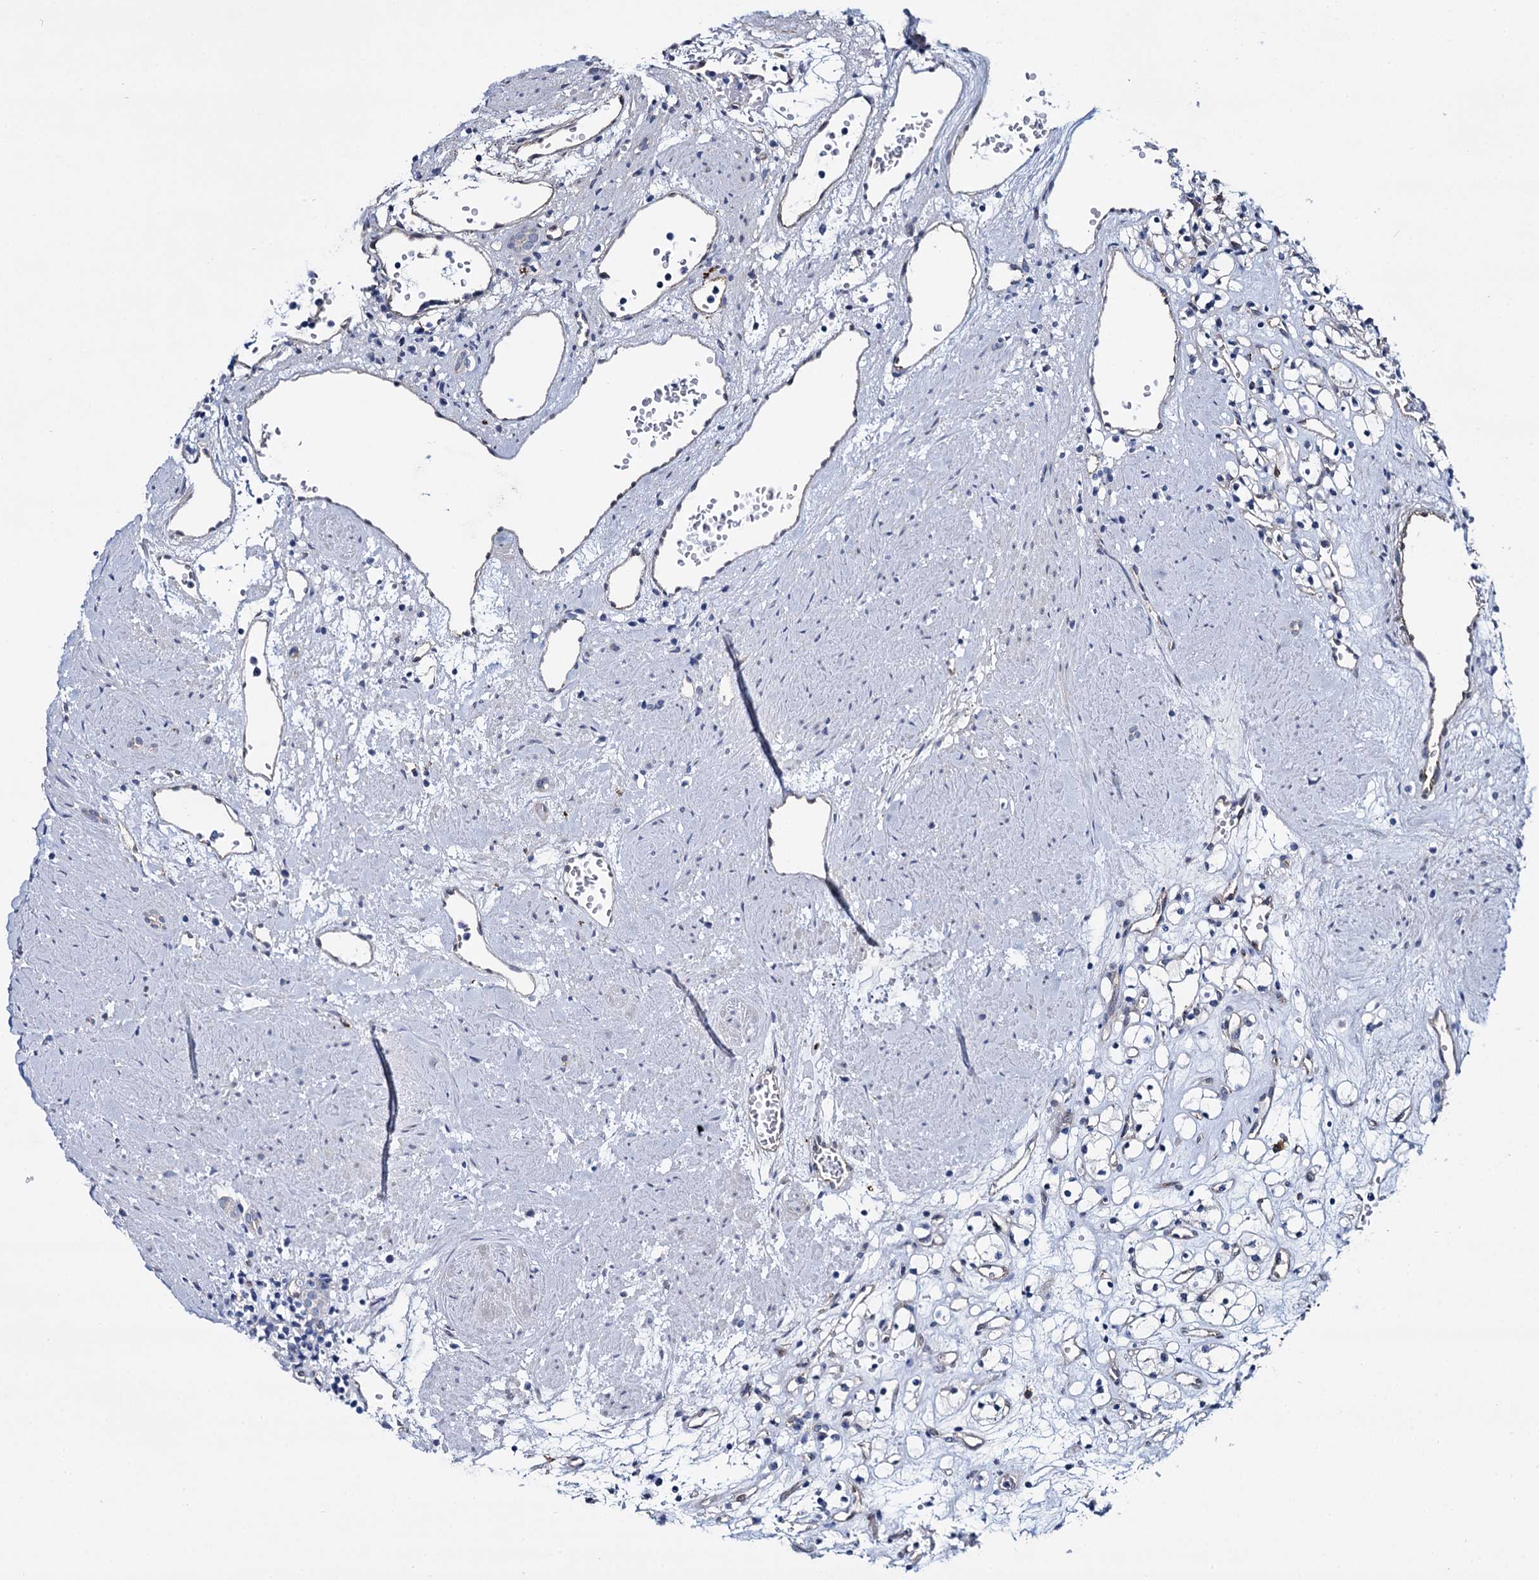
{"staining": {"intensity": "negative", "quantity": "none", "location": "none"}, "tissue": "renal cancer", "cell_type": "Tumor cells", "image_type": "cancer", "snomed": [{"axis": "morphology", "description": "Adenocarcinoma, NOS"}, {"axis": "topography", "description": "Kidney"}], "caption": "The photomicrograph displays no staining of tumor cells in adenocarcinoma (renal).", "gene": "STXBP1", "patient": {"sex": "female", "age": 59}}